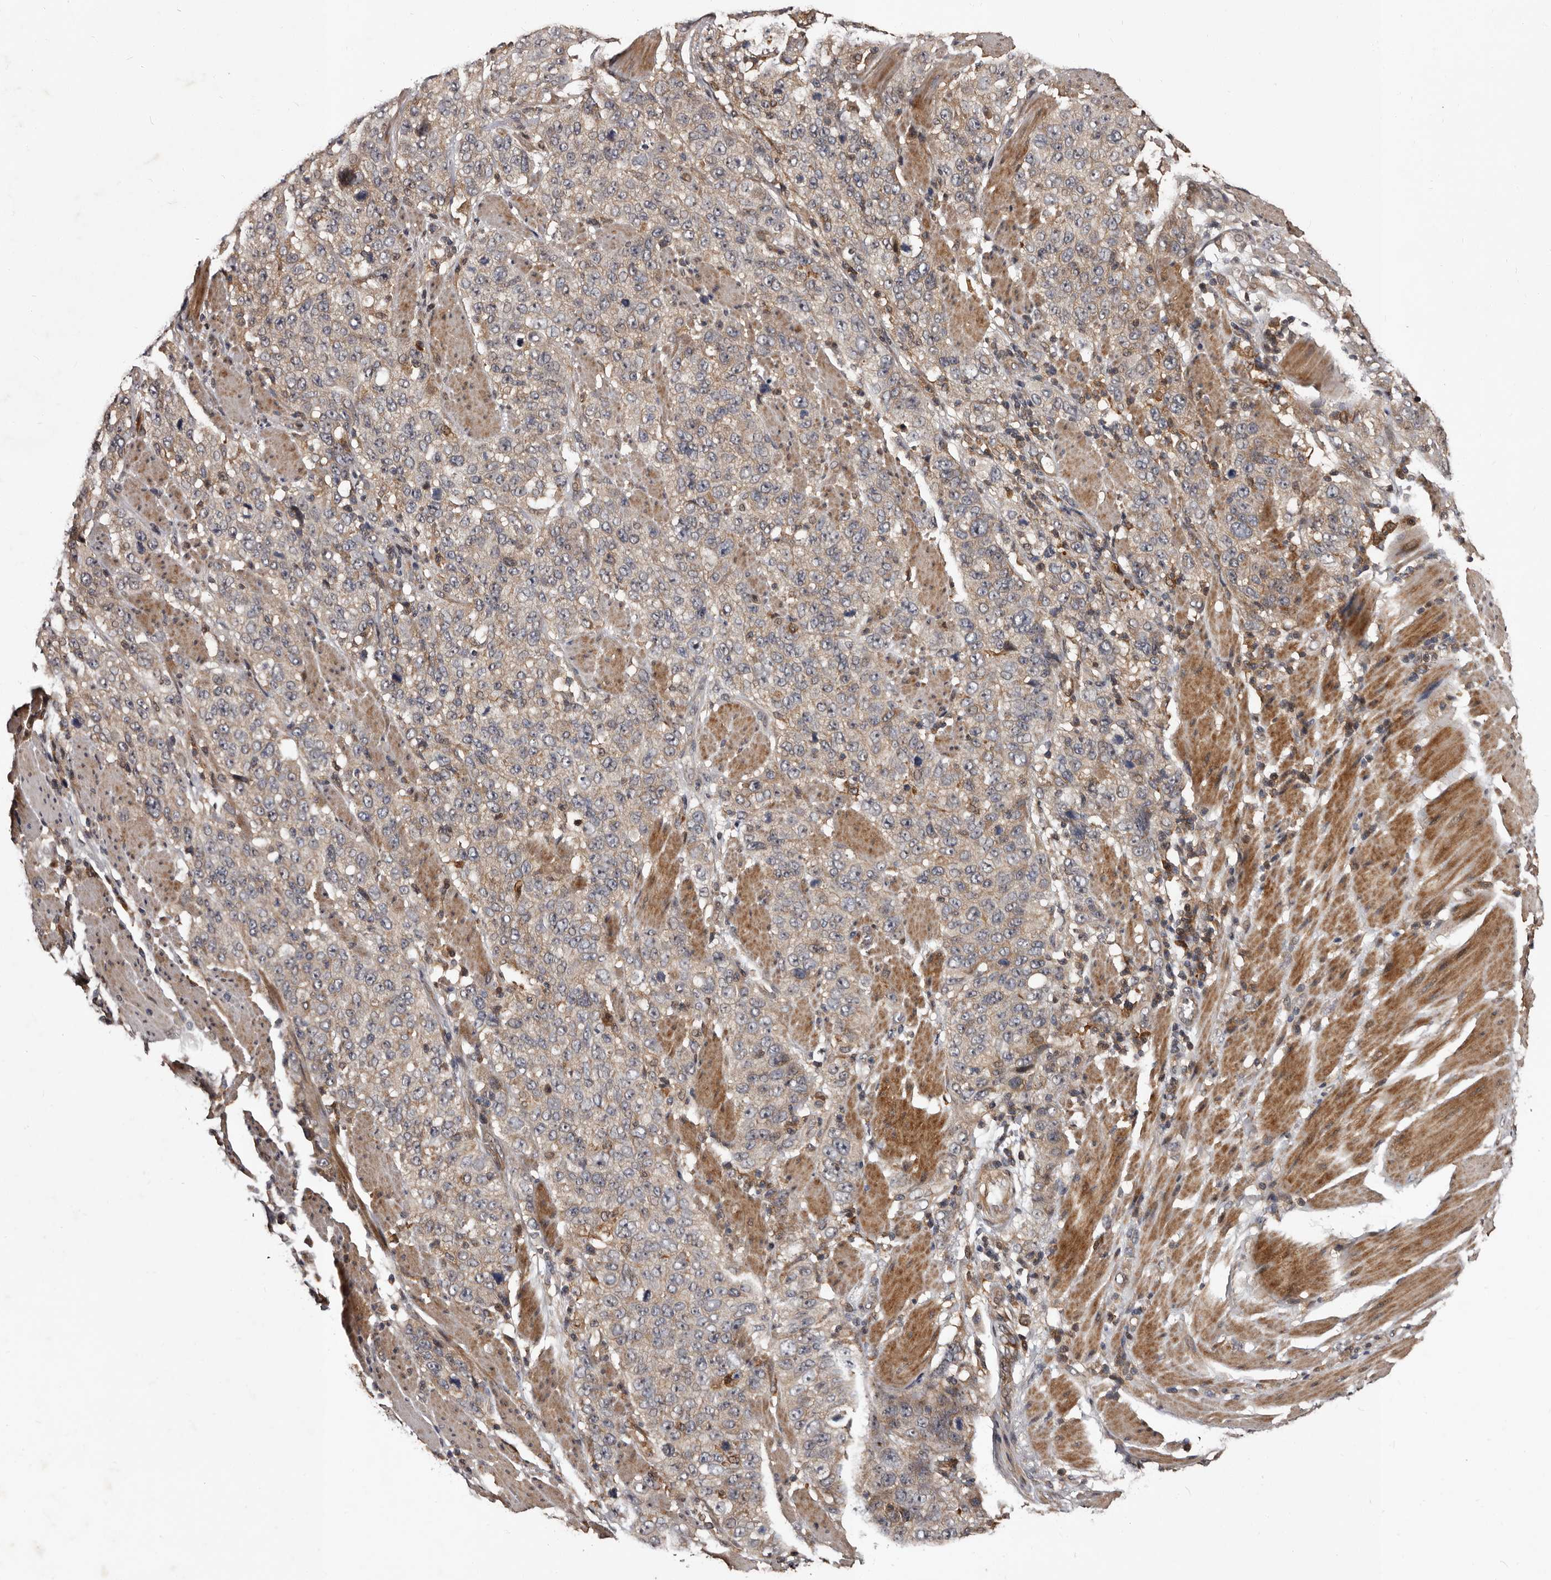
{"staining": {"intensity": "weak", "quantity": "<25%", "location": "cytoplasmic/membranous"}, "tissue": "stomach cancer", "cell_type": "Tumor cells", "image_type": "cancer", "snomed": [{"axis": "morphology", "description": "Adenocarcinoma, NOS"}, {"axis": "topography", "description": "Stomach"}], "caption": "Immunohistochemical staining of human stomach adenocarcinoma shows no significant positivity in tumor cells.", "gene": "MKRN3", "patient": {"sex": "male", "age": 48}}